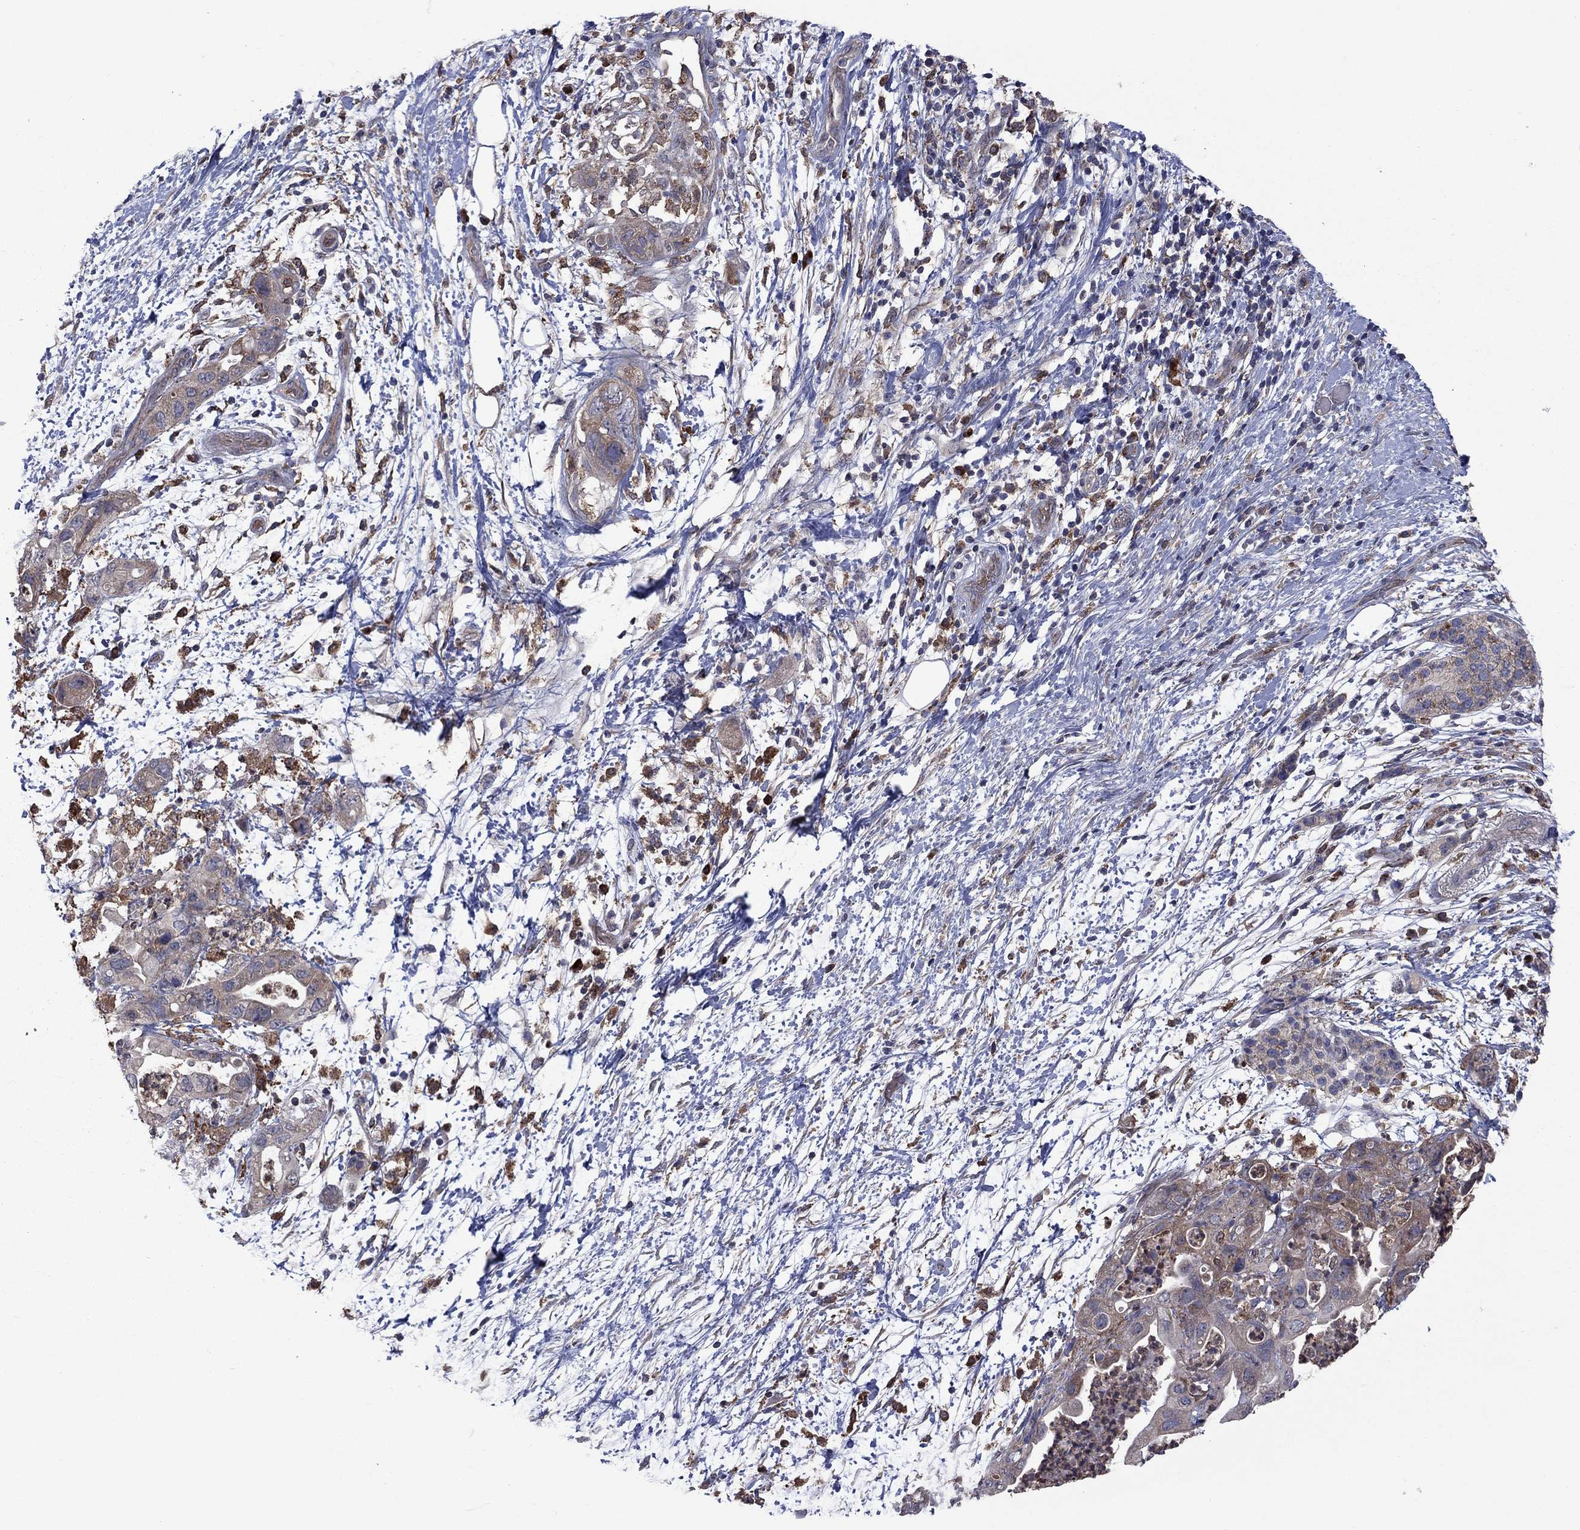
{"staining": {"intensity": "moderate", "quantity": "<25%", "location": "cytoplasmic/membranous"}, "tissue": "pancreatic cancer", "cell_type": "Tumor cells", "image_type": "cancer", "snomed": [{"axis": "morphology", "description": "Adenocarcinoma, NOS"}, {"axis": "topography", "description": "Pancreas"}], "caption": "The histopathology image shows a brown stain indicating the presence of a protein in the cytoplasmic/membranous of tumor cells in pancreatic cancer. (DAB (3,3'-diaminobenzidine) IHC with brightfield microscopy, high magnification).", "gene": "MEA1", "patient": {"sex": "female", "age": 72}}